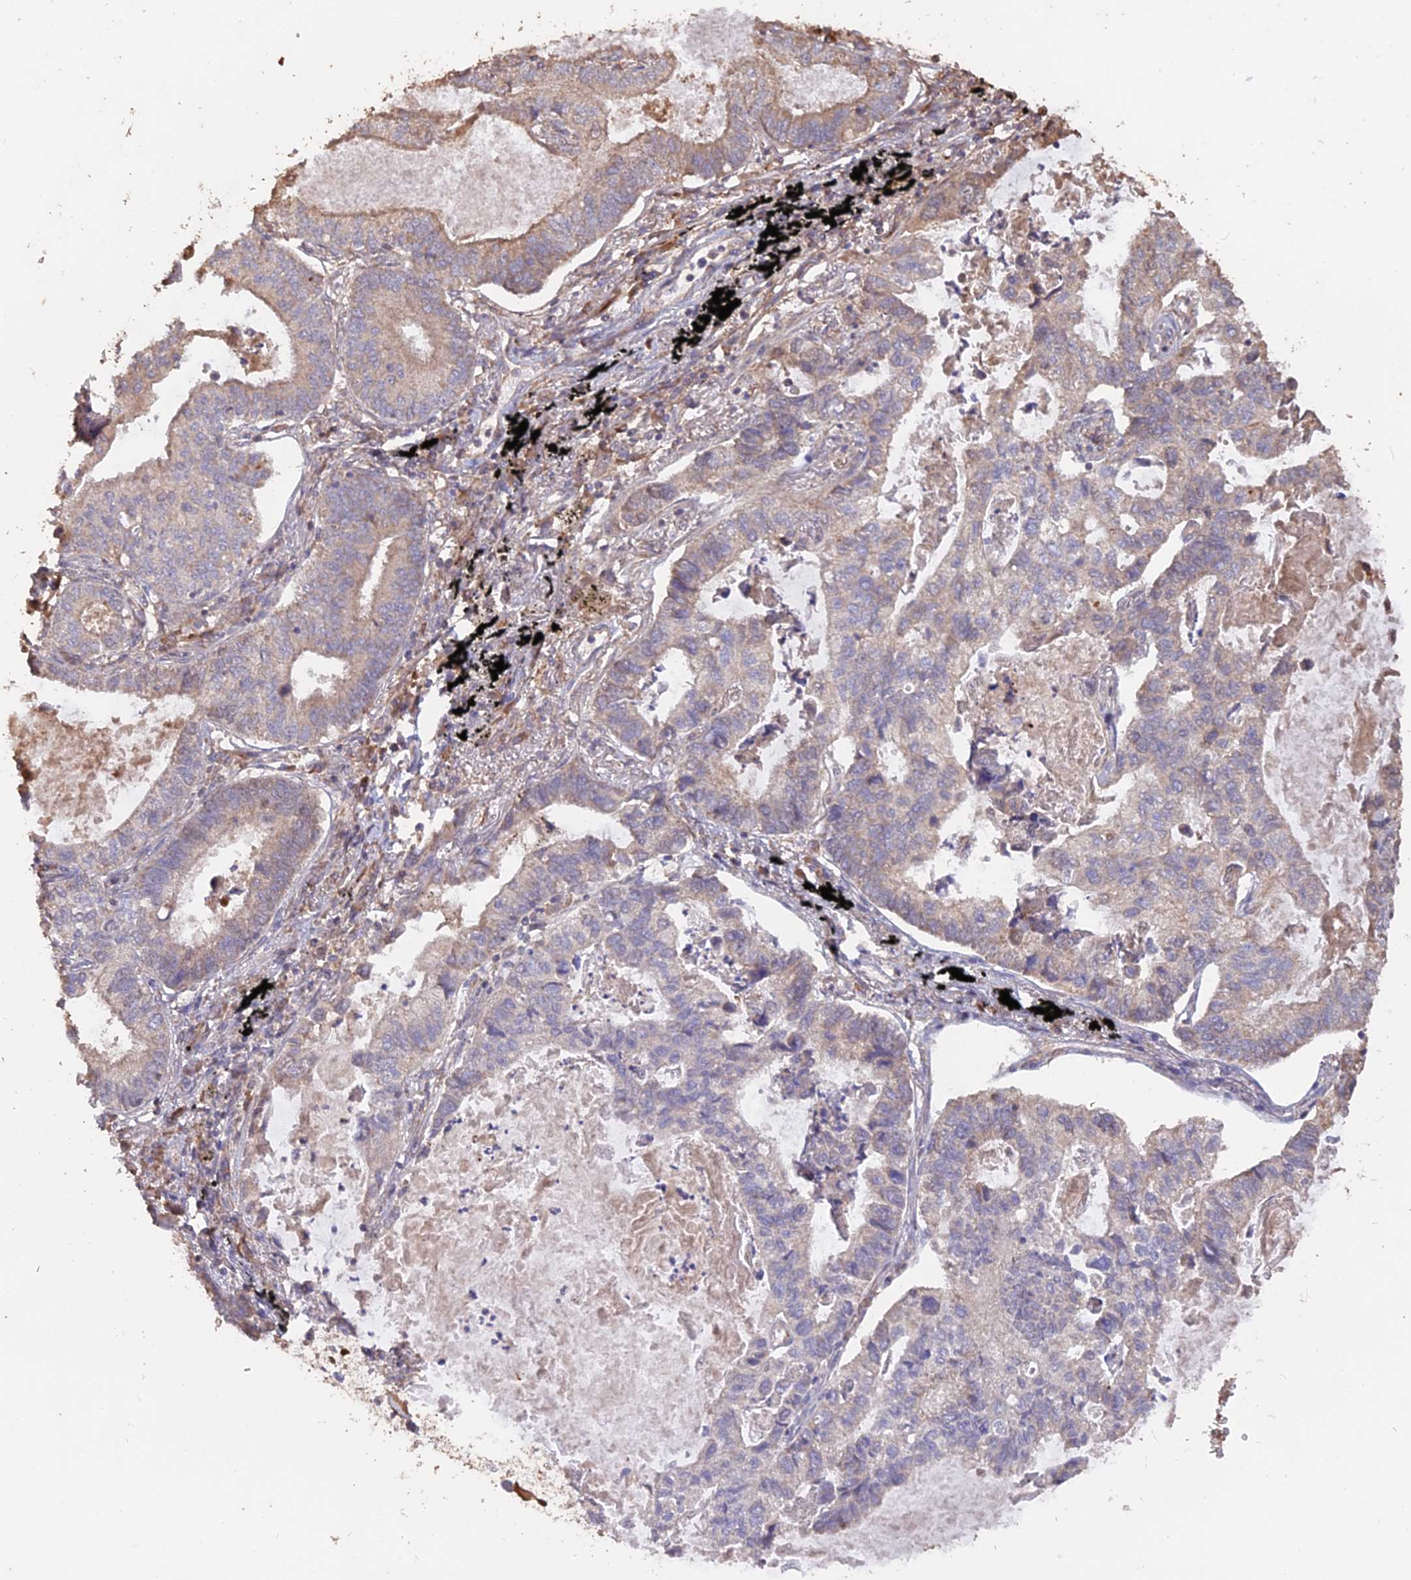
{"staining": {"intensity": "weak", "quantity": "<25%", "location": "cytoplasmic/membranous"}, "tissue": "lung cancer", "cell_type": "Tumor cells", "image_type": "cancer", "snomed": [{"axis": "morphology", "description": "Adenocarcinoma, NOS"}, {"axis": "topography", "description": "Lung"}], "caption": "DAB (3,3'-diaminobenzidine) immunohistochemical staining of lung cancer demonstrates no significant positivity in tumor cells.", "gene": "LAYN", "patient": {"sex": "male", "age": 67}}